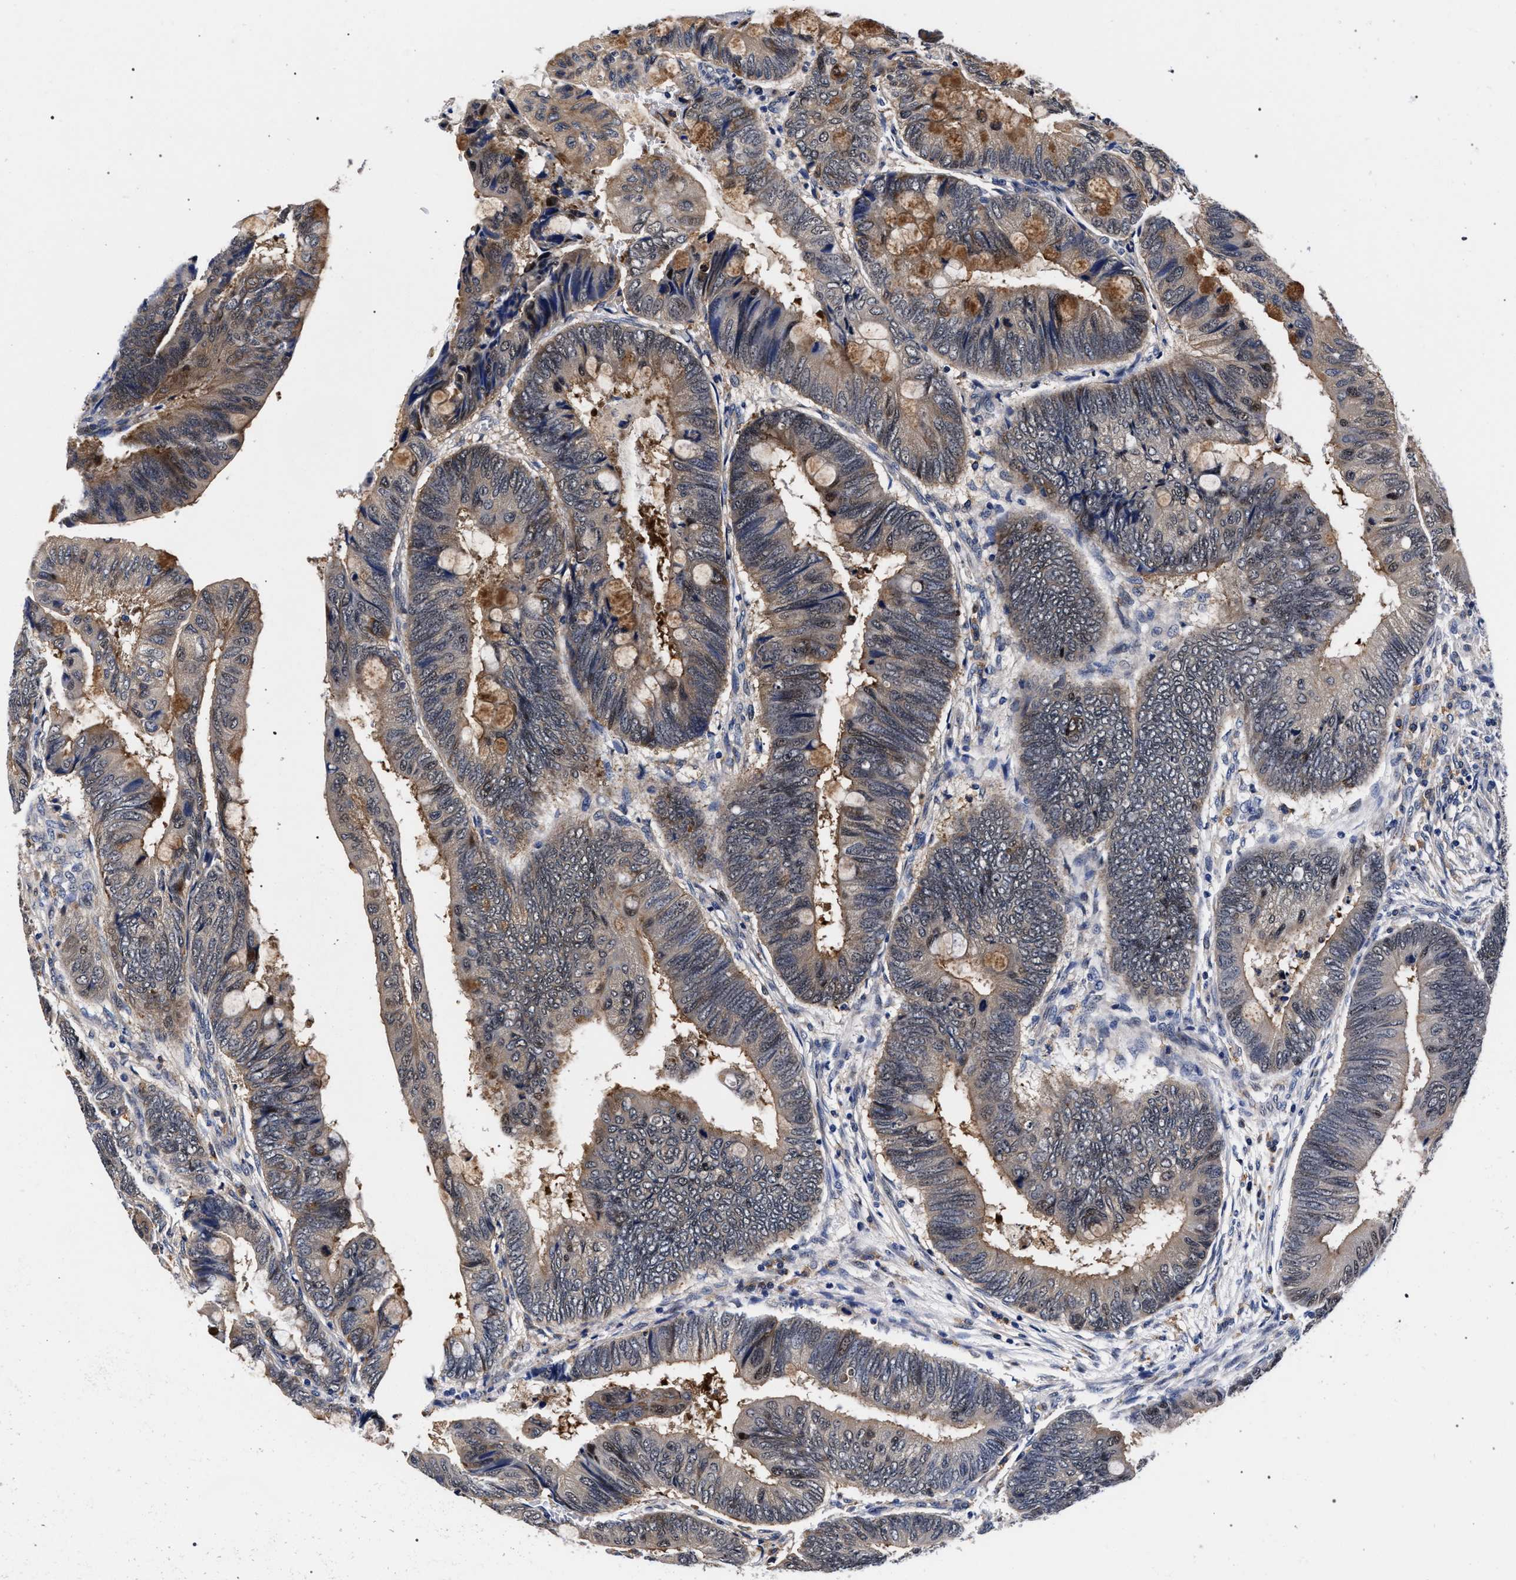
{"staining": {"intensity": "moderate", "quantity": "25%-75%", "location": "cytoplasmic/membranous"}, "tissue": "colorectal cancer", "cell_type": "Tumor cells", "image_type": "cancer", "snomed": [{"axis": "morphology", "description": "Normal tissue, NOS"}, {"axis": "morphology", "description": "Adenocarcinoma, NOS"}, {"axis": "topography", "description": "Rectum"}, {"axis": "topography", "description": "Peripheral nerve tissue"}], "caption": "This is a micrograph of immunohistochemistry (IHC) staining of colorectal cancer, which shows moderate staining in the cytoplasmic/membranous of tumor cells.", "gene": "ZNF462", "patient": {"sex": "male", "age": 92}}